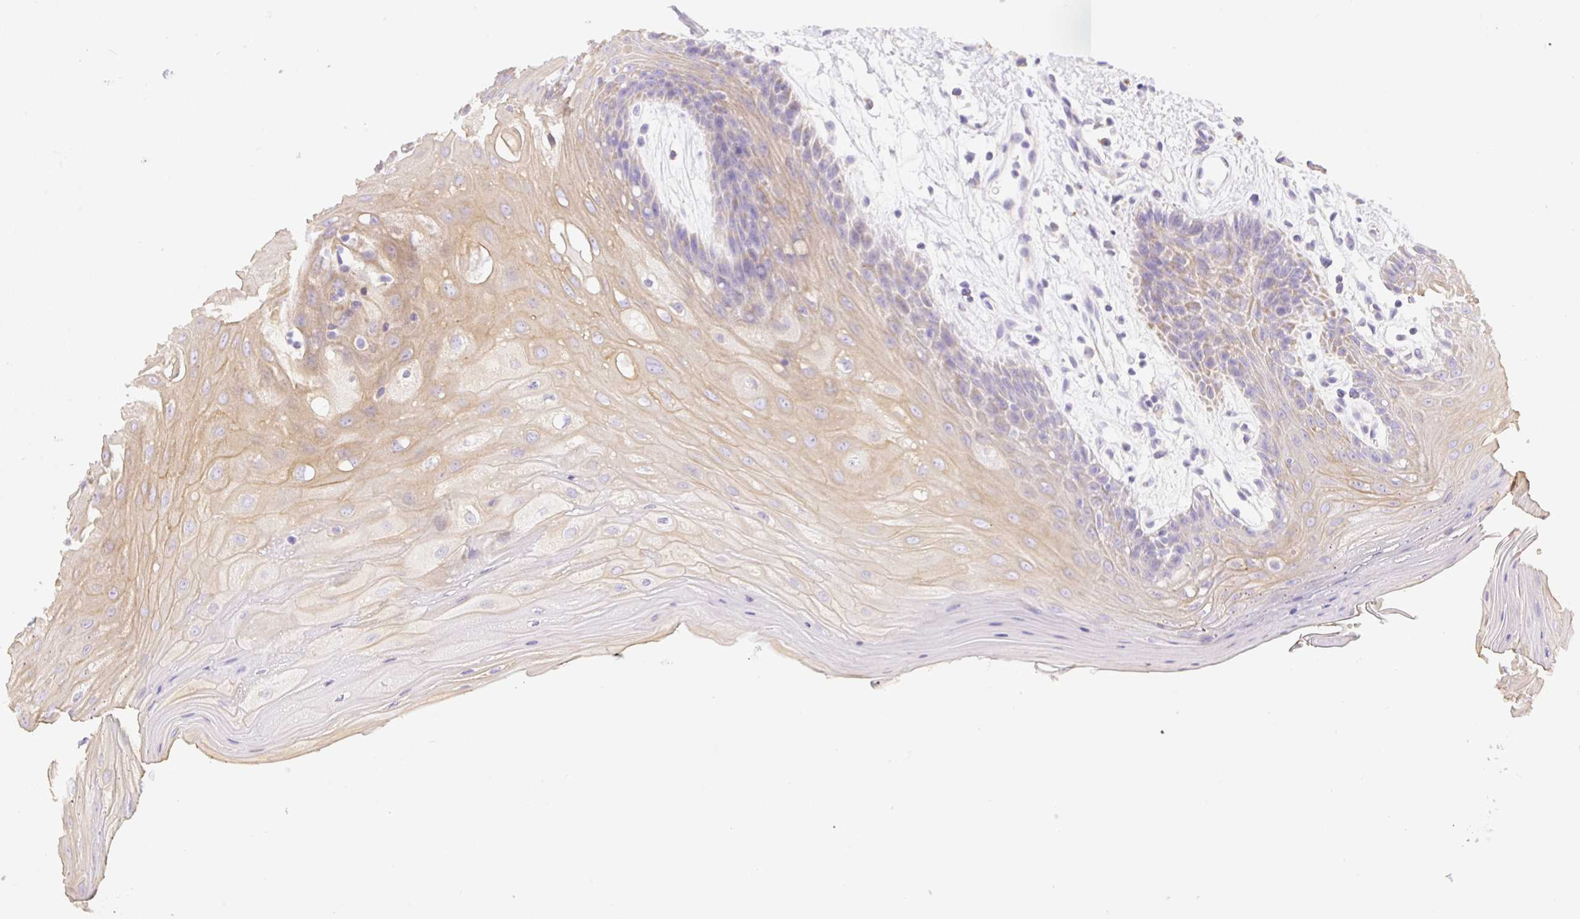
{"staining": {"intensity": "weak", "quantity": "<25%", "location": "cytoplasmic/membranous"}, "tissue": "oral mucosa", "cell_type": "Squamous epithelial cells", "image_type": "normal", "snomed": [{"axis": "morphology", "description": "Normal tissue, NOS"}, {"axis": "topography", "description": "Oral tissue"}, {"axis": "topography", "description": "Tounge, NOS"}], "caption": "High power microscopy image of an IHC micrograph of unremarkable oral mucosa, revealing no significant positivity in squamous epithelial cells. (DAB (3,3'-diaminobenzidine) immunohistochemistry (IHC), high magnification).", "gene": "COPZ2", "patient": {"sex": "female", "age": 59}}